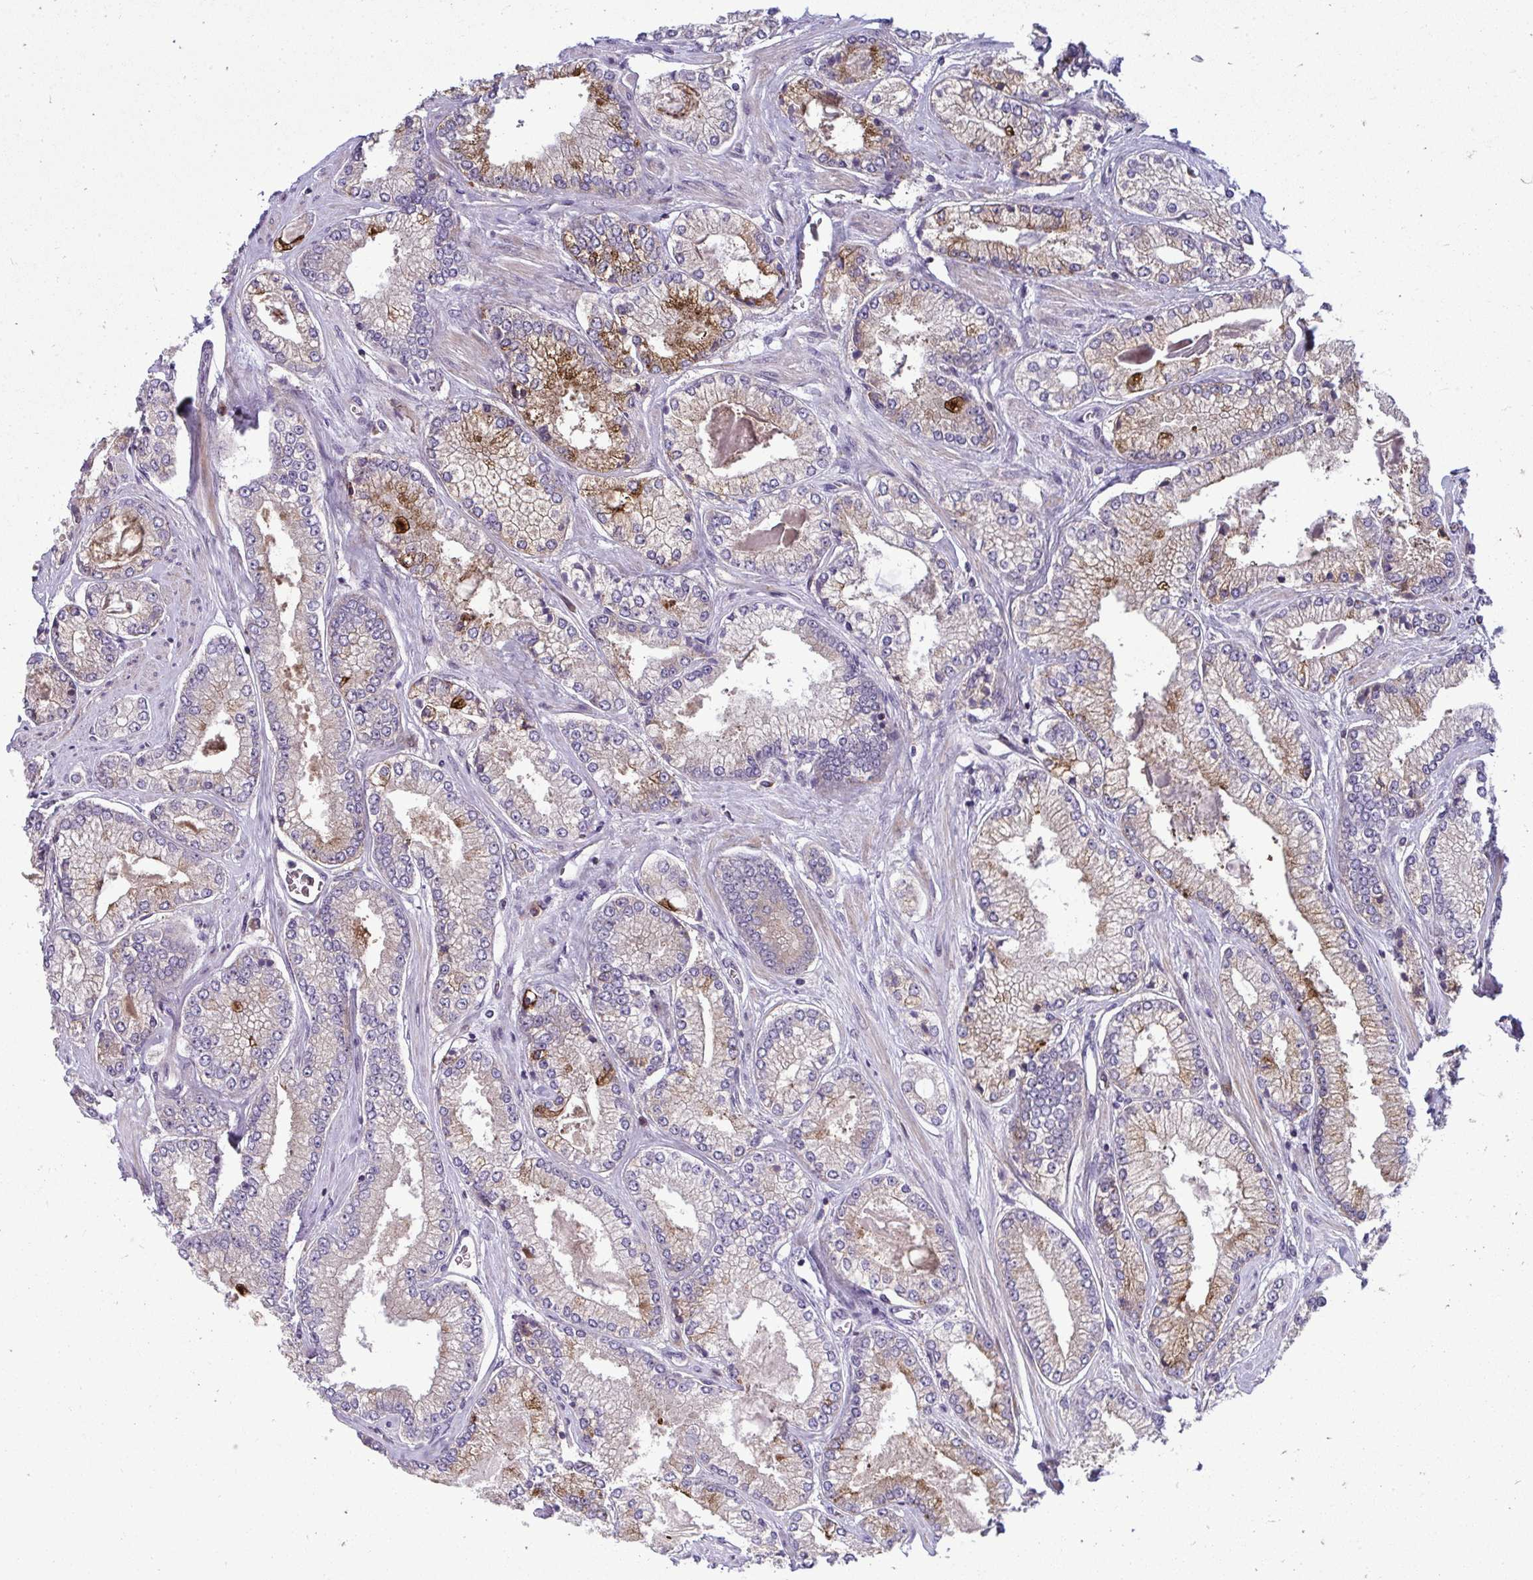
{"staining": {"intensity": "moderate", "quantity": "25%-75%", "location": "cytoplasmic/membranous"}, "tissue": "prostate cancer", "cell_type": "Tumor cells", "image_type": "cancer", "snomed": [{"axis": "morphology", "description": "Adenocarcinoma, Low grade"}, {"axis": "topography", "description": "Prostate"}], "caption": "The histopathology image reveals a brown stain indicating the presence of a protein in the cytoplasmic/membranous of tumor cells in prostate low-grade adenocarcinoma.", "gene": "GFPT2", "patient": {"sex": "male", "age": 67}}